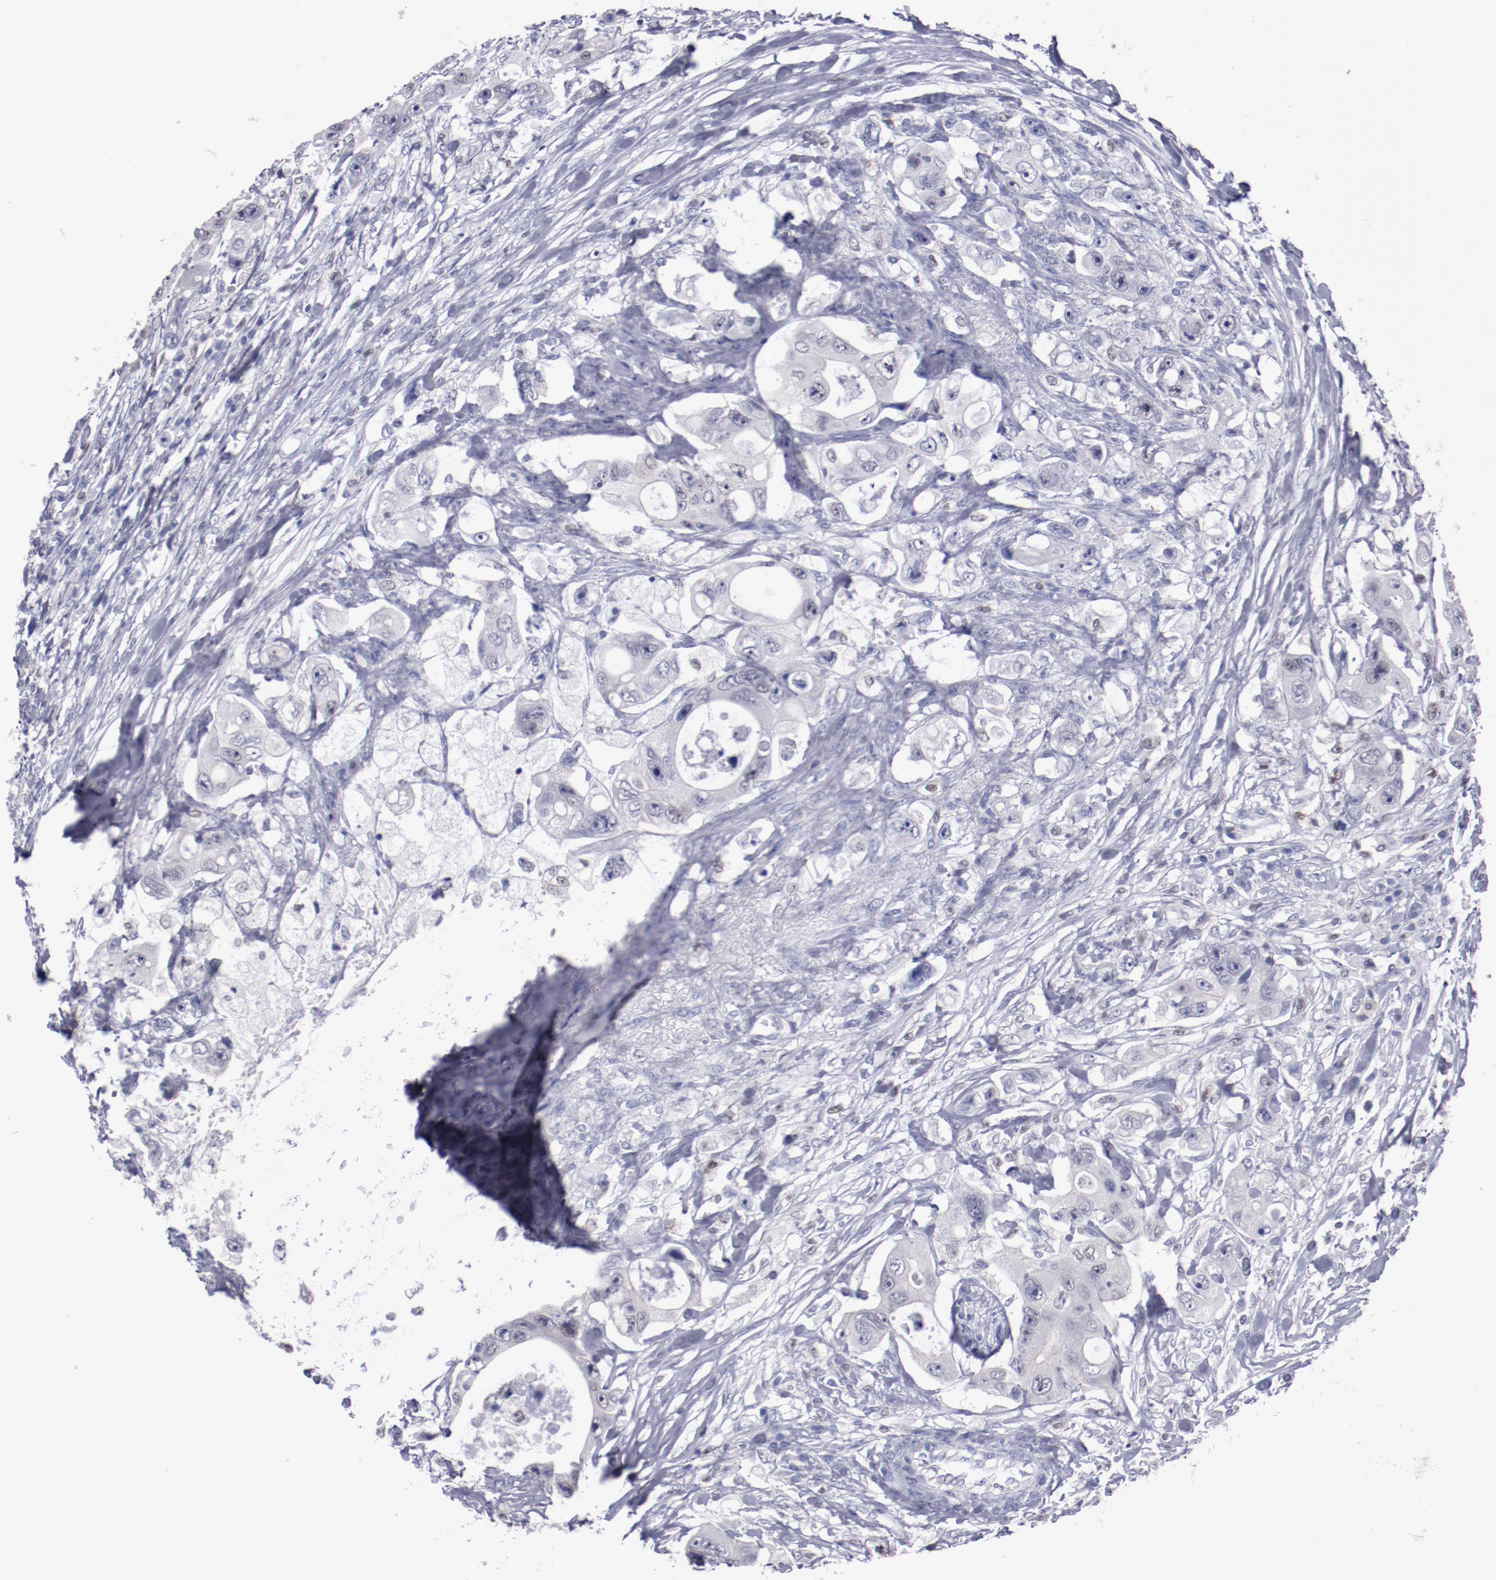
{"staining": {"intensity": "negative", "quantity": "none", "location": "none"}, "tissue": "colorectal cancer", "cell_type": "Tumor cells", "image_type": "cancer", "snomed": [{"axis": "morphology", "description": "Adenocarcinoma, NOS"}, {"axis": "topography", "description": "Colon"}], "caption": "Colorectal cancer (adenocarcinoma) was stained to show a protein in brown. There is no significant expression in tumor cells.", "gene": "IRF8", "patient": {"sex": "female", "age": 46}}